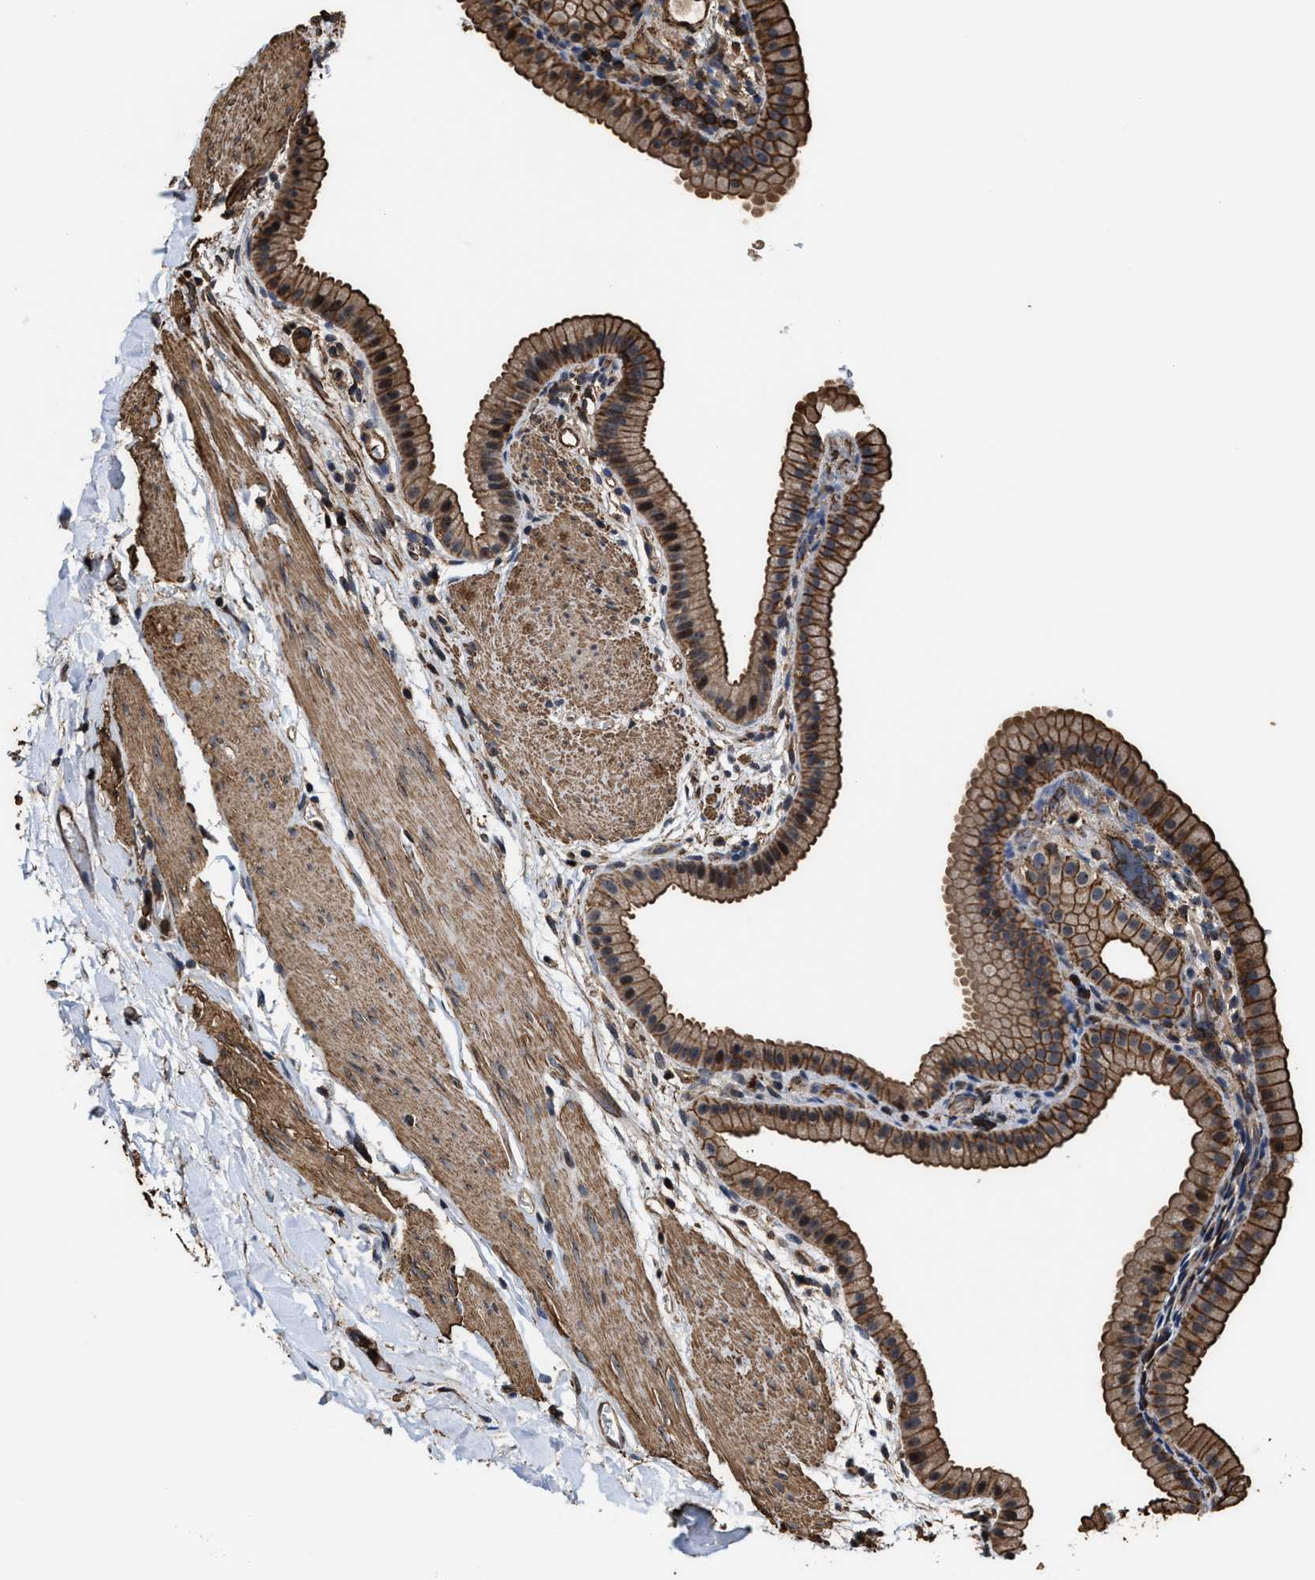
{"staining": {"intensity": "moderate", "quantity": ">75%", "location": "cytoplasmic/membranous"}, "tissue": "gallbladder", "cell_type": "Glandular cells", "image_type": "normal", "snomed": [{"axis": "morphology", "description": "Normal tissue, NOS"}, {"axis": "topography", "description": "Gallbladder"}], "caption": "Immunohistochemical staining of benign human gallbladder exhibits moderate cytoplasmic/membranous protein staining in about >75% of glandular cells.", "gene": "KBTBD2", "patient": {"sex": "female", "age": 64}}